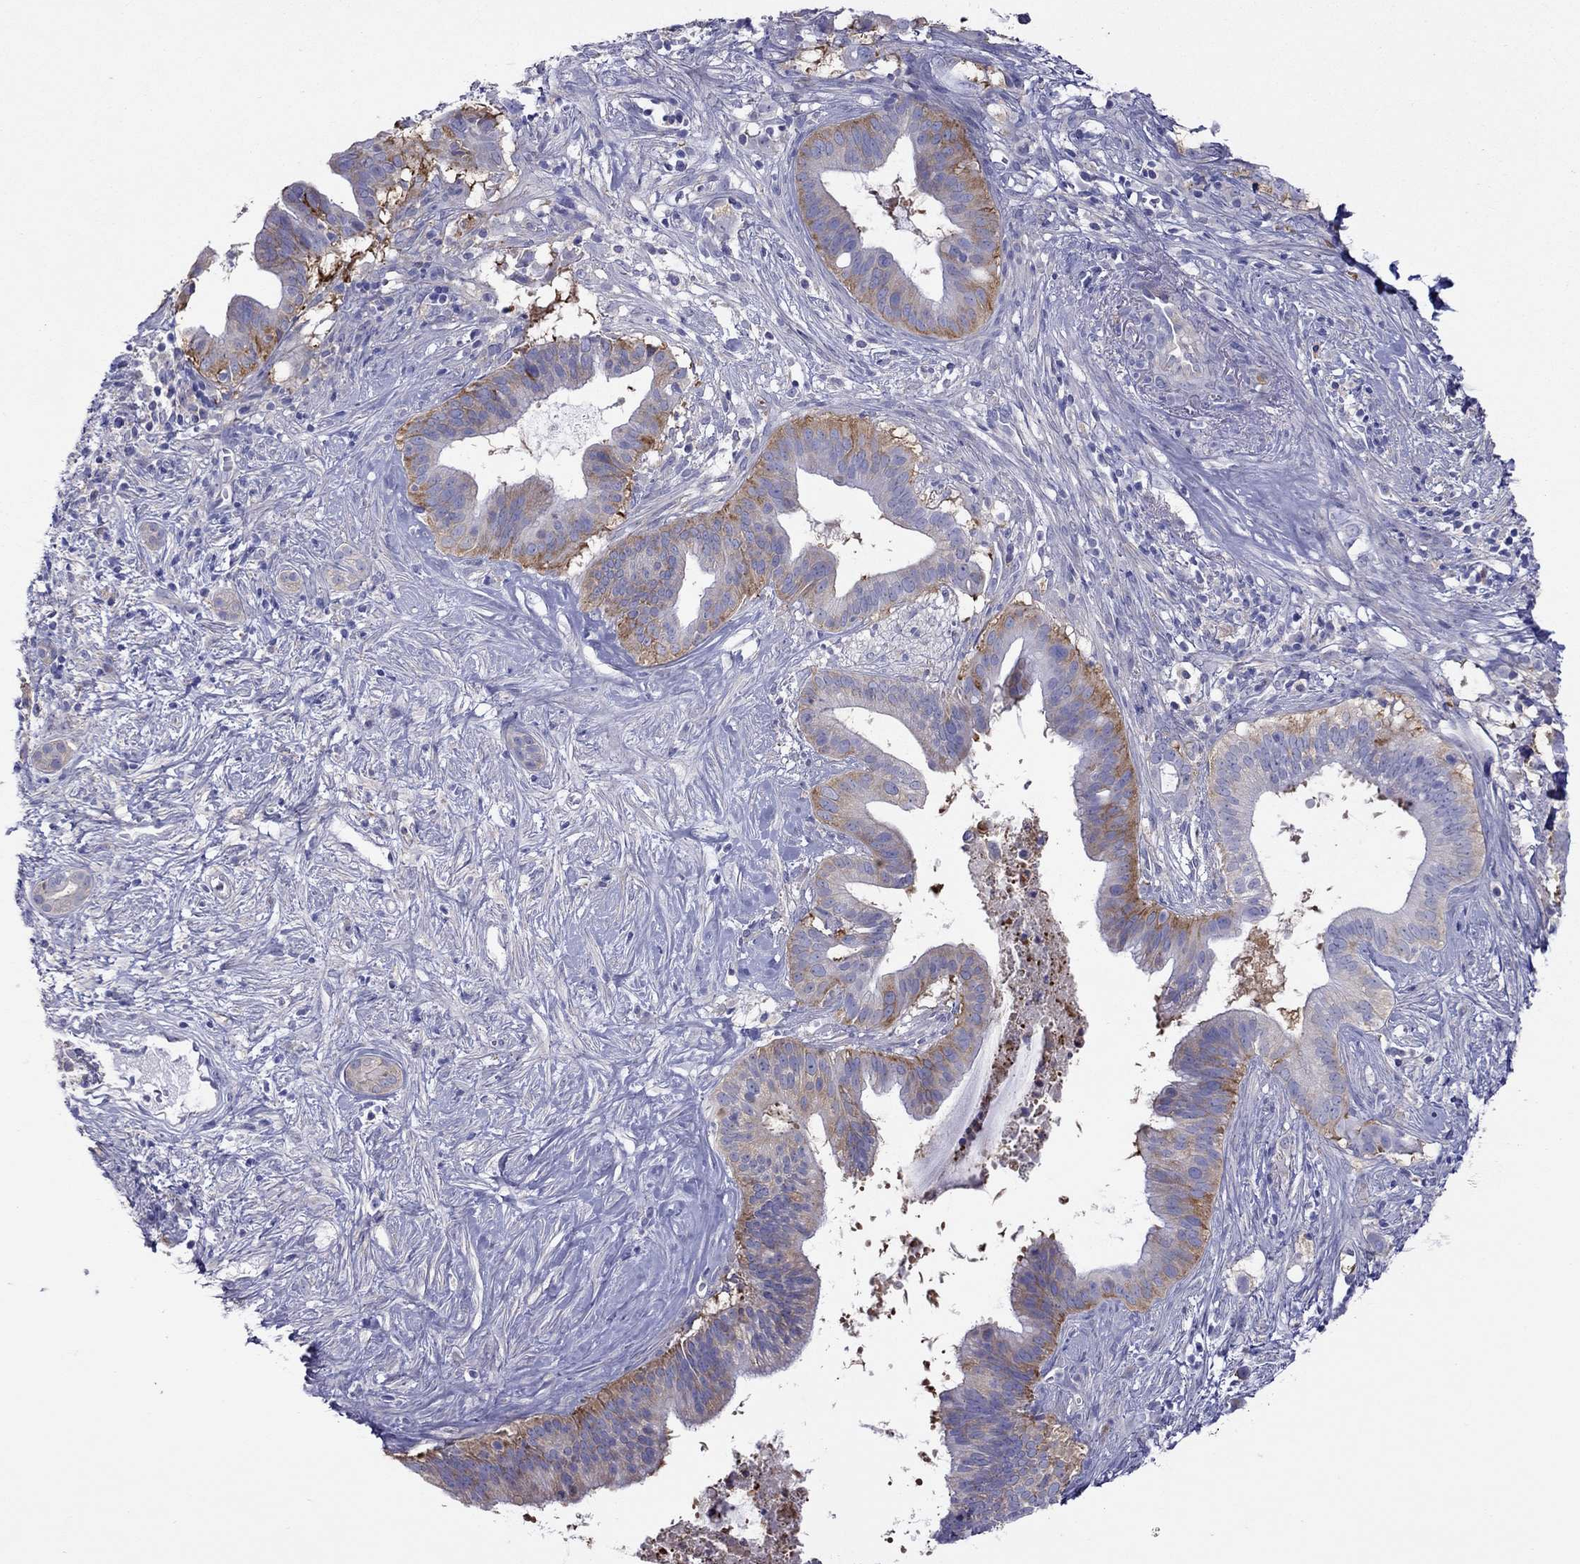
{"staining": {"intensity": "moderate", "quantity": "25%-75%", "location": "cytoplasmic/membranous"}, "tissue": "pancreatic cancer", "cell_type": "Tumor cells", "image_type": "cancer", "snomed": [{"axis": "morphology", "description": "Adenocarcinoma, NOS"}, {"axis": "topography", "description": "Pancreas"}], "caption": "This is an image of immunohistochemistry (IHC) staining of pancreatic cancer (adenocarcinoma), which shows moderate positivity in the cytoplasmic/membranous of tumor cells.", "gene": "ALOX15B", "patient": {"sex": "male", "age": 61}}